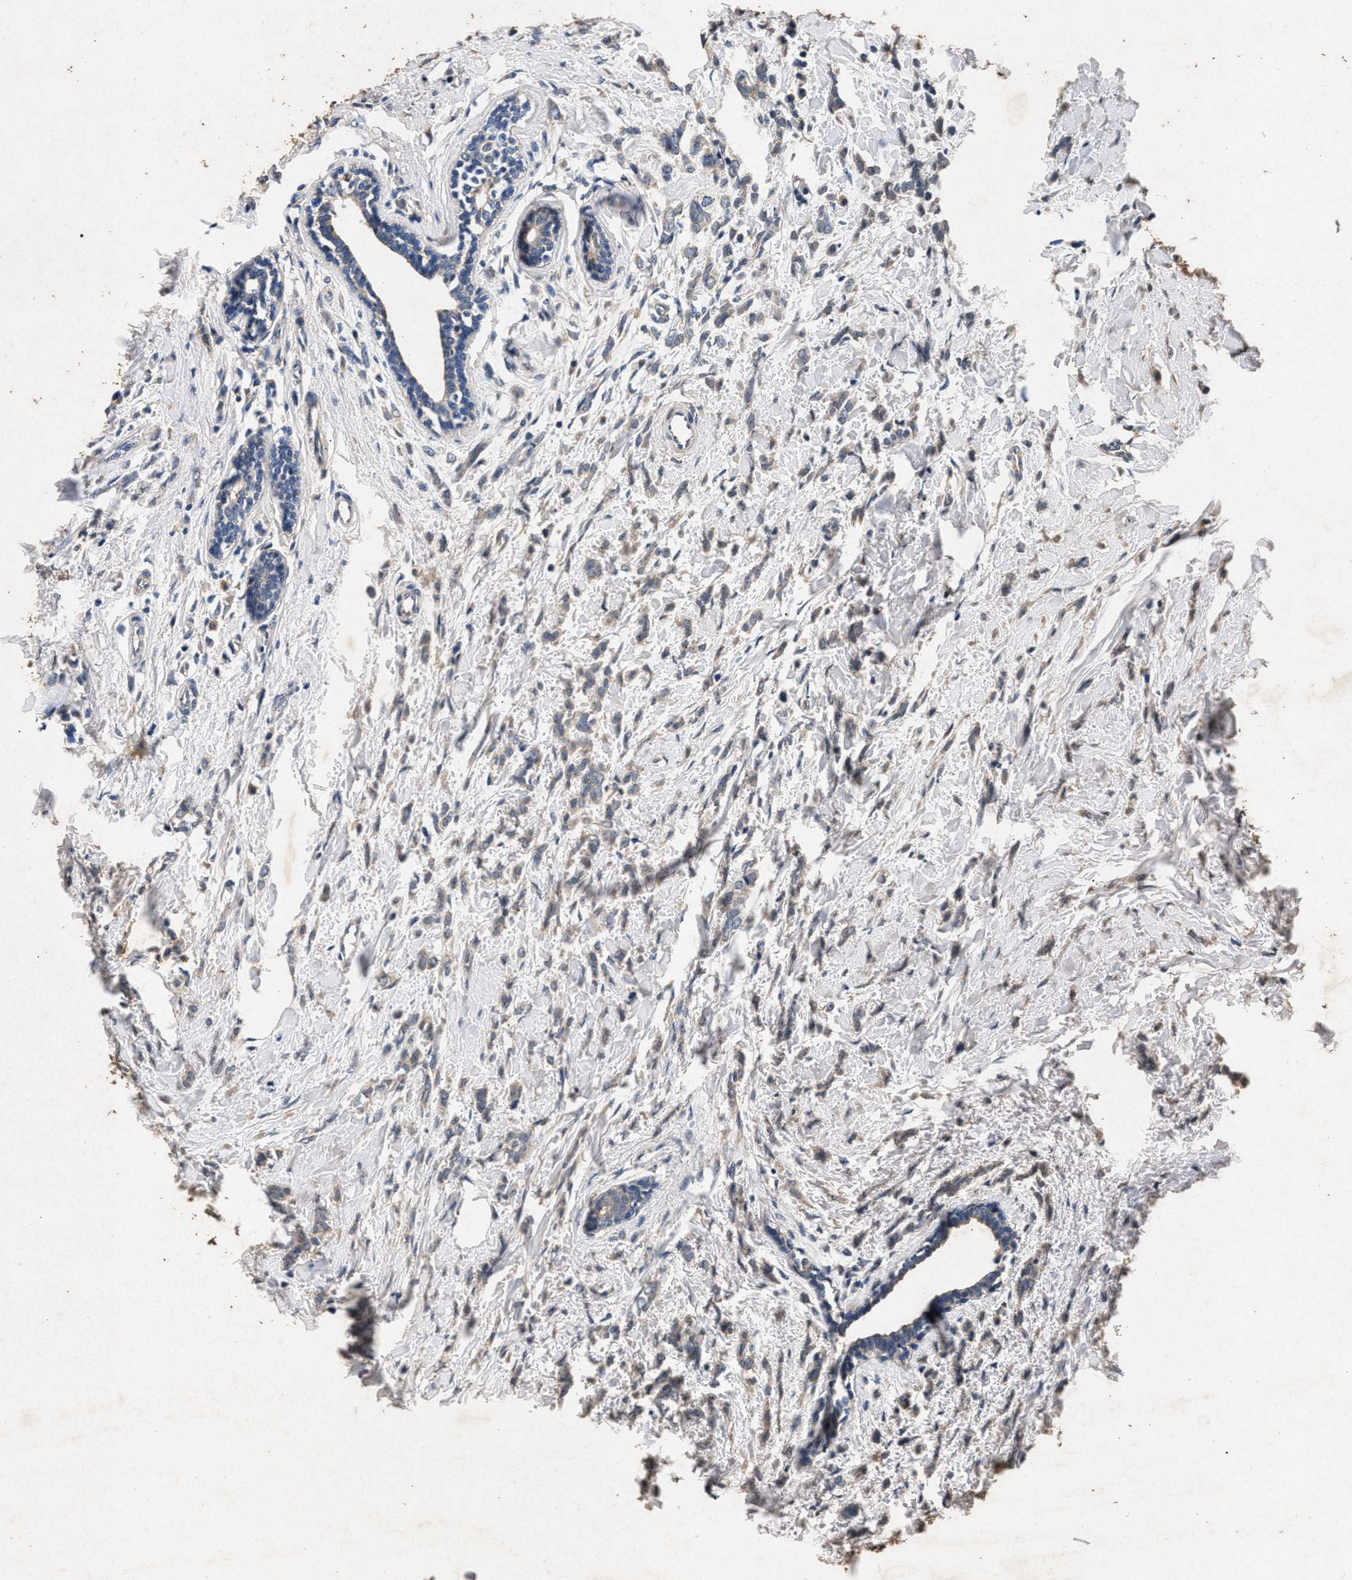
{"staining": {"intensity": "weak", "quantity": "<25%", "location": "cytoplasmic/membranous"}, "tissue": "breast cancer", "cell_type": "Tumor cells", "image_type": "cancer", "snomed": [{"axis": "morphology", "description": "Lobular carcinoma, in situ"}, {"axis": "morphology", "description": "Lobular carcinoma"}, {"axis": "topography", "description": "Breast"}], "caption": "Immunohistochemistry micrograph of neoplastic tissue: human breast cancer stained with DAB shows no significant protein positivity in tumor cells.", "gene": "PPP1CC", "patient": {"sex": "female", "age": 41}}